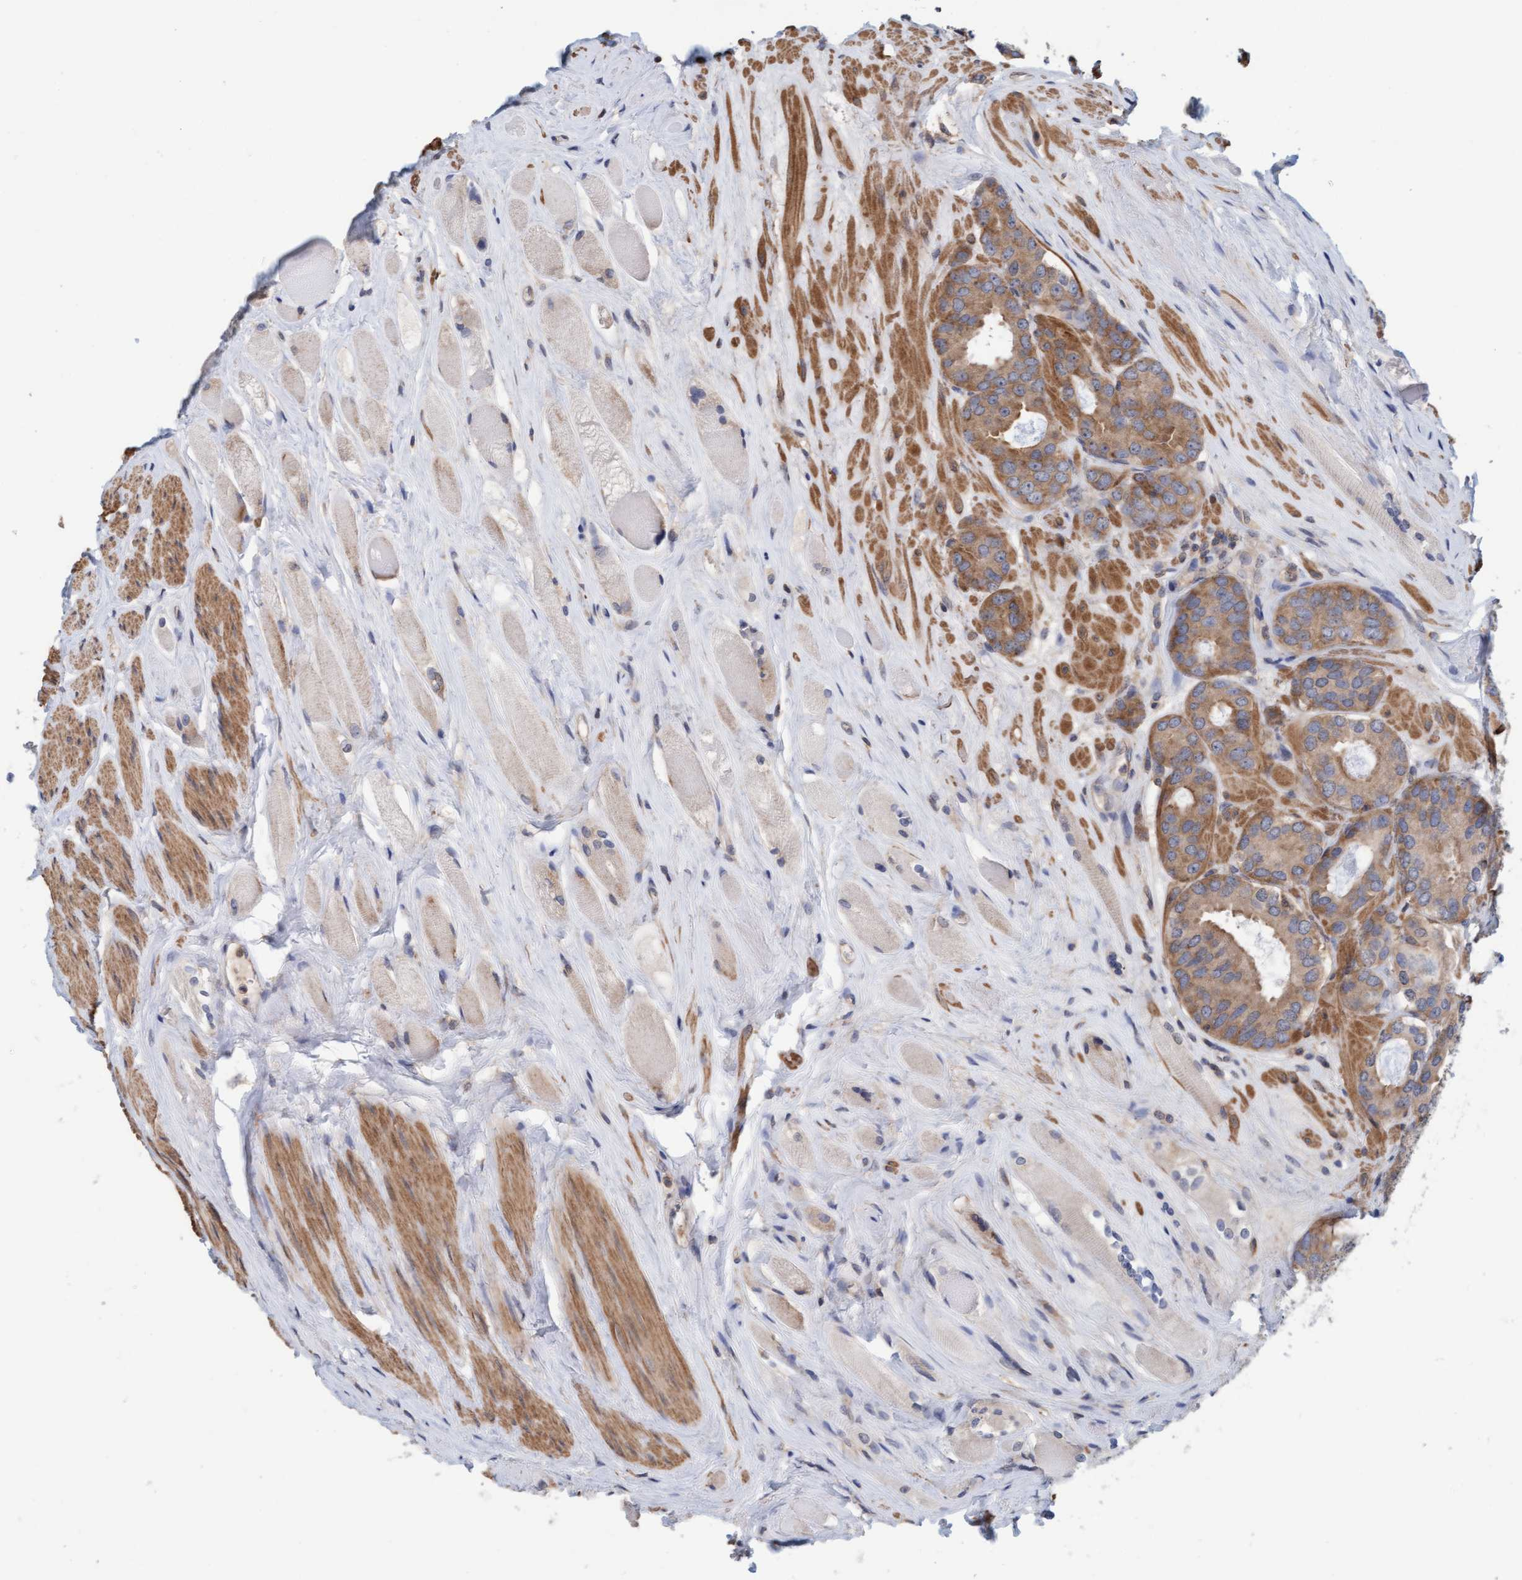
{"staining": {"intensity": "weak", "quantity": ">75%", "location": "cytoplasmic/membranous"}, "tissue": "prostate cancer", "cell_type": "Tumor cells", "image_type": "cancer", "snomed": [{"axis": "morphology", "description": "Adenocarcinoma, Low grade"}, {"axis": "topography", "description": "Prostate"}], "caption": "A brown stain highlights weak cytoplasmic/membranous staining of a protein in adenocarcinoma (low-grade) (prostate) tumor cells. (brown staining indicates protein expression, while blue staining denotes nuclei).", "gene": "FXR2", "patient": {"sex": "male", "age": 69}}